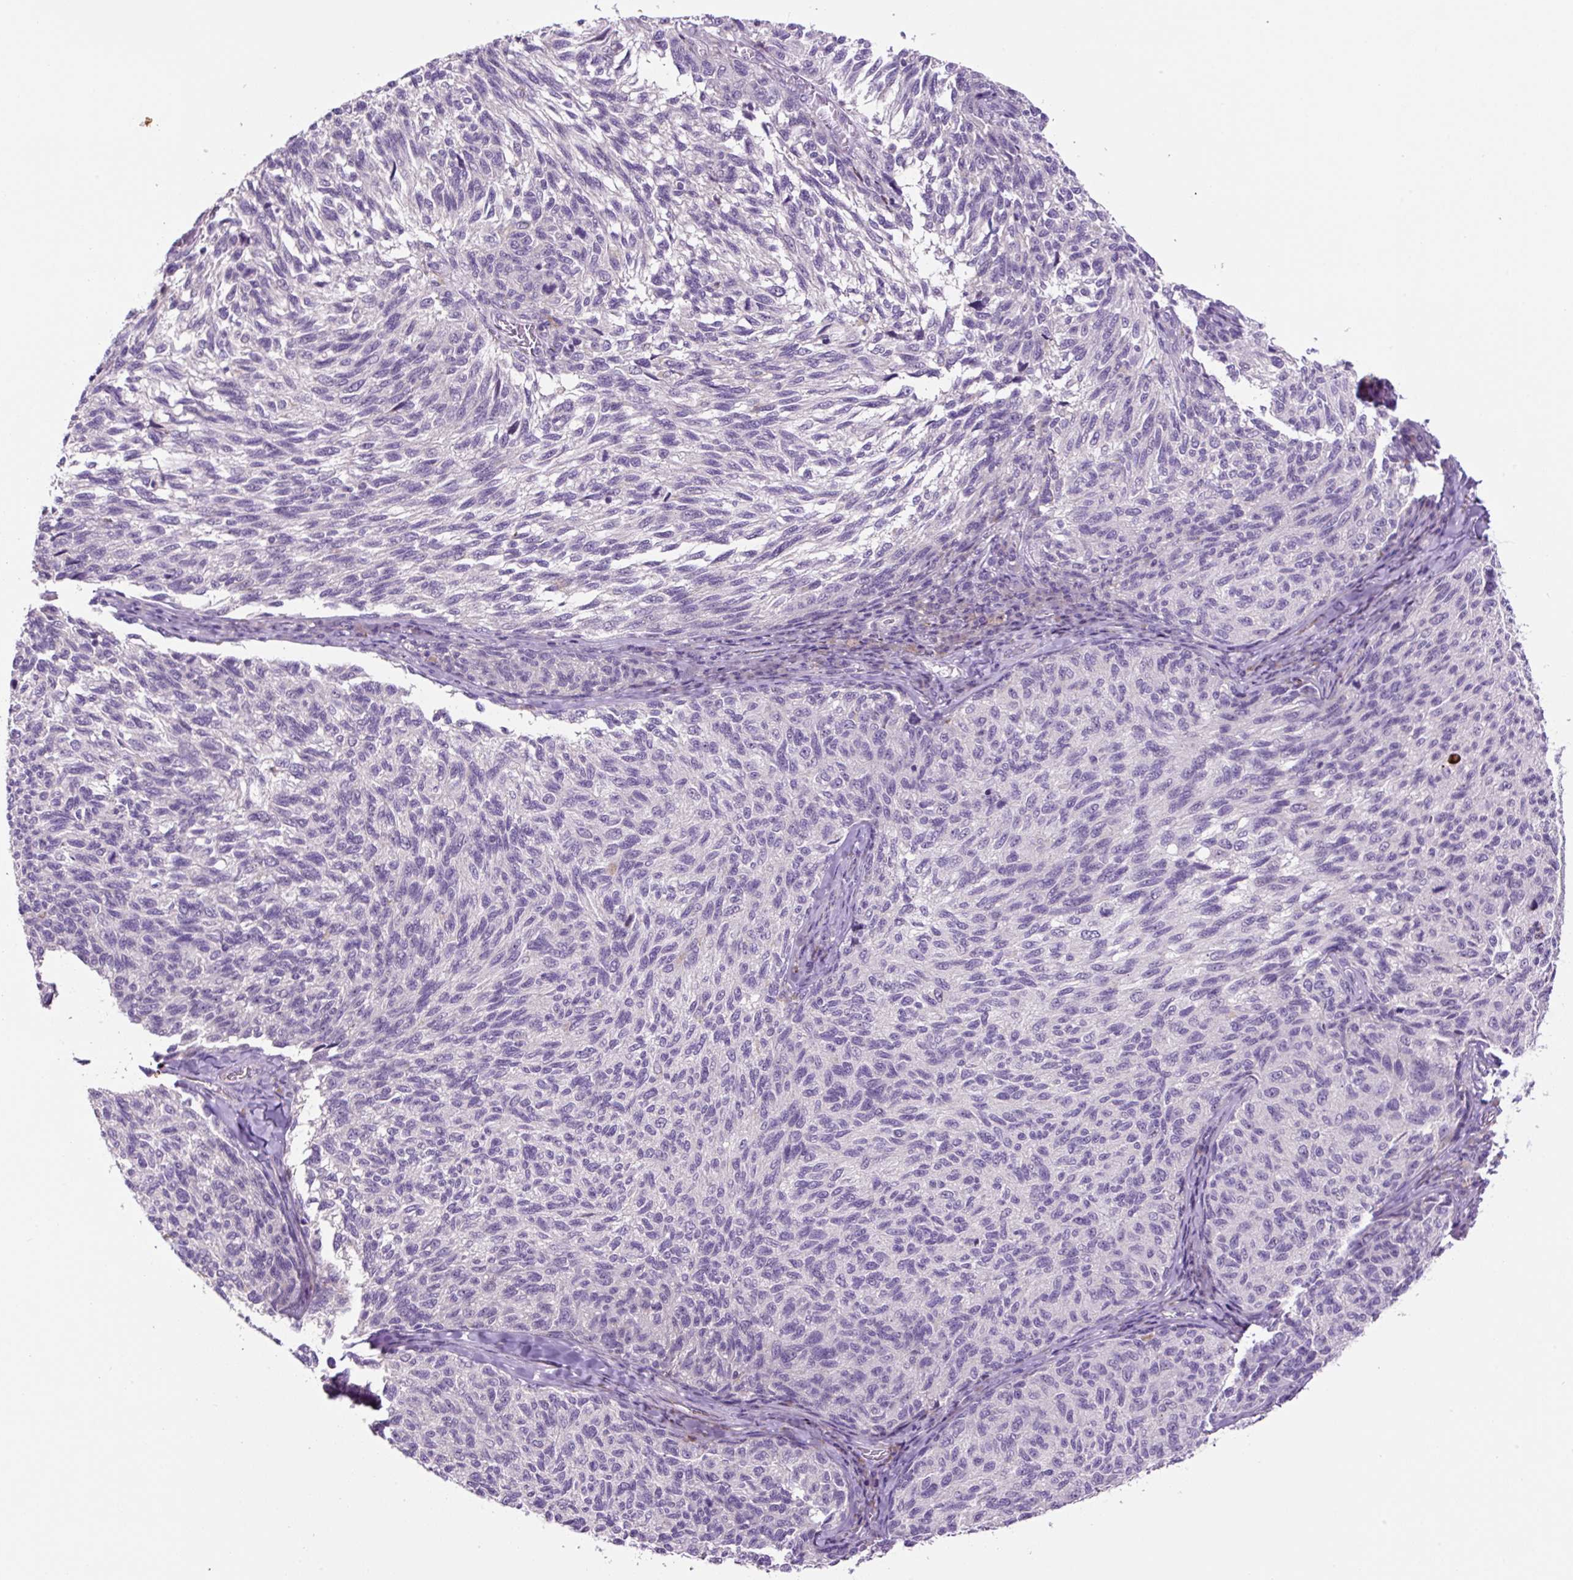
{"staining": {"intensity": "negative", "quantity": "none", "location": "none"}, "tissue": "melanoma", "cell_type": "Tumor cells", "image_type": "cancer", "snomed": [{"axis": "morphology", "description": "Malignant melanoma, NOS"}, {"axis": "topography", "description": "Skin"}], "caption": "The micrograph exhibits no significant expression in tumor cells of malignant melanoma.", "gene": "OGDHL", "patient": {"sex": "female", "age": 73}}